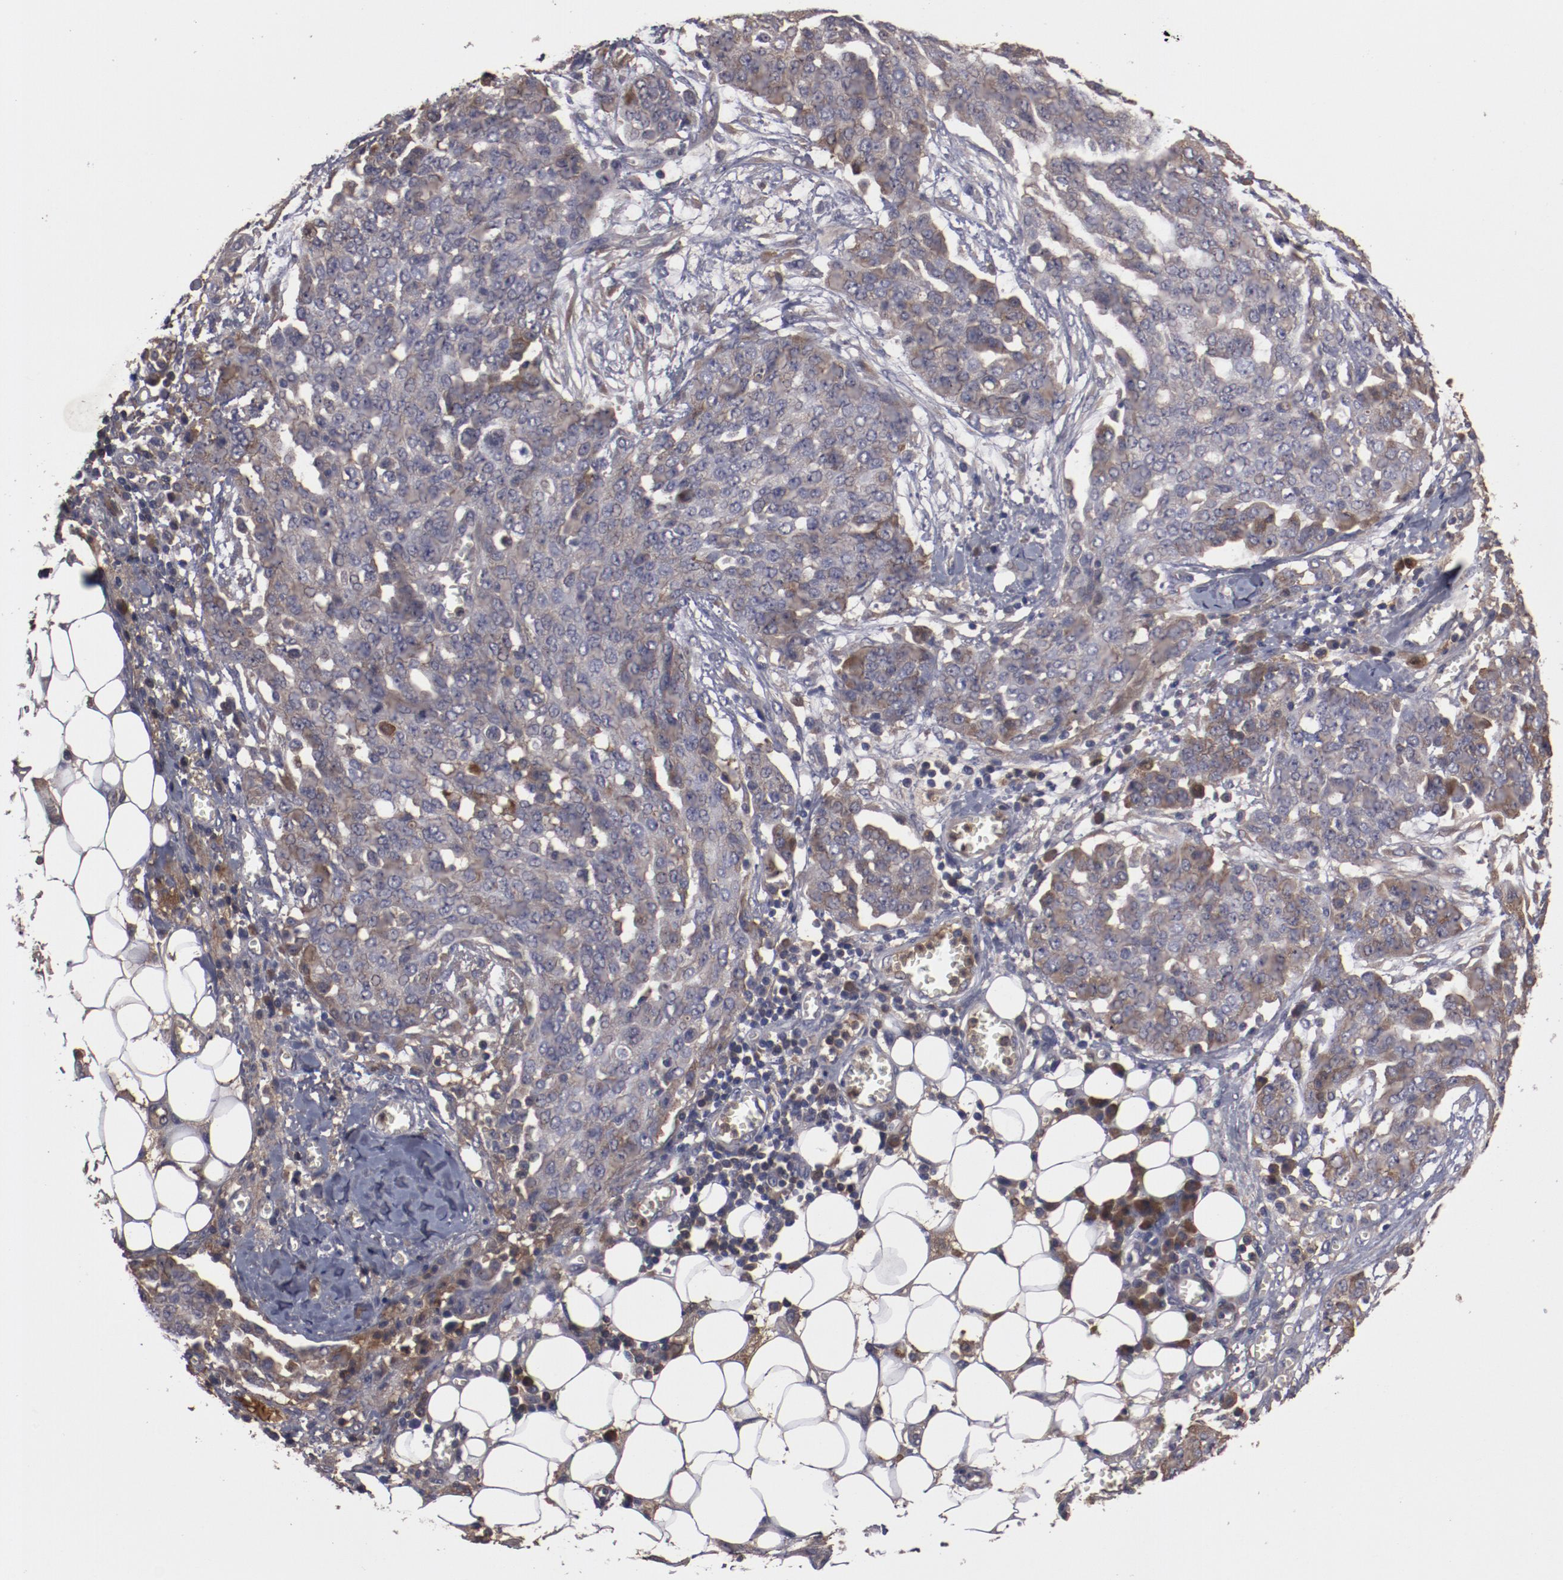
{"staining": {"intensity": "moderate", "quantity": "25%-75%", "location": "cytoplasmic/membranous"}, "tissue": "ovarian cancer", "cell_type": "Tumor cells", "image_type": "cancer", "snomed": [{"axis": "morphology", "description": "Cystadenocarcinoma, serous, NOS"}, {"axis": "topography", "description": "Soft tissue"}, {"axis": "topography", "description": "Ovary"}], "caption": "Moderate cytoplasmic/membranous positivity is identified in about 25%-75% of tumor cells in serous cystadenocarcinoma (ovarian).", "gene": "CP", "patient": {"sex": "female", "age": 57}}